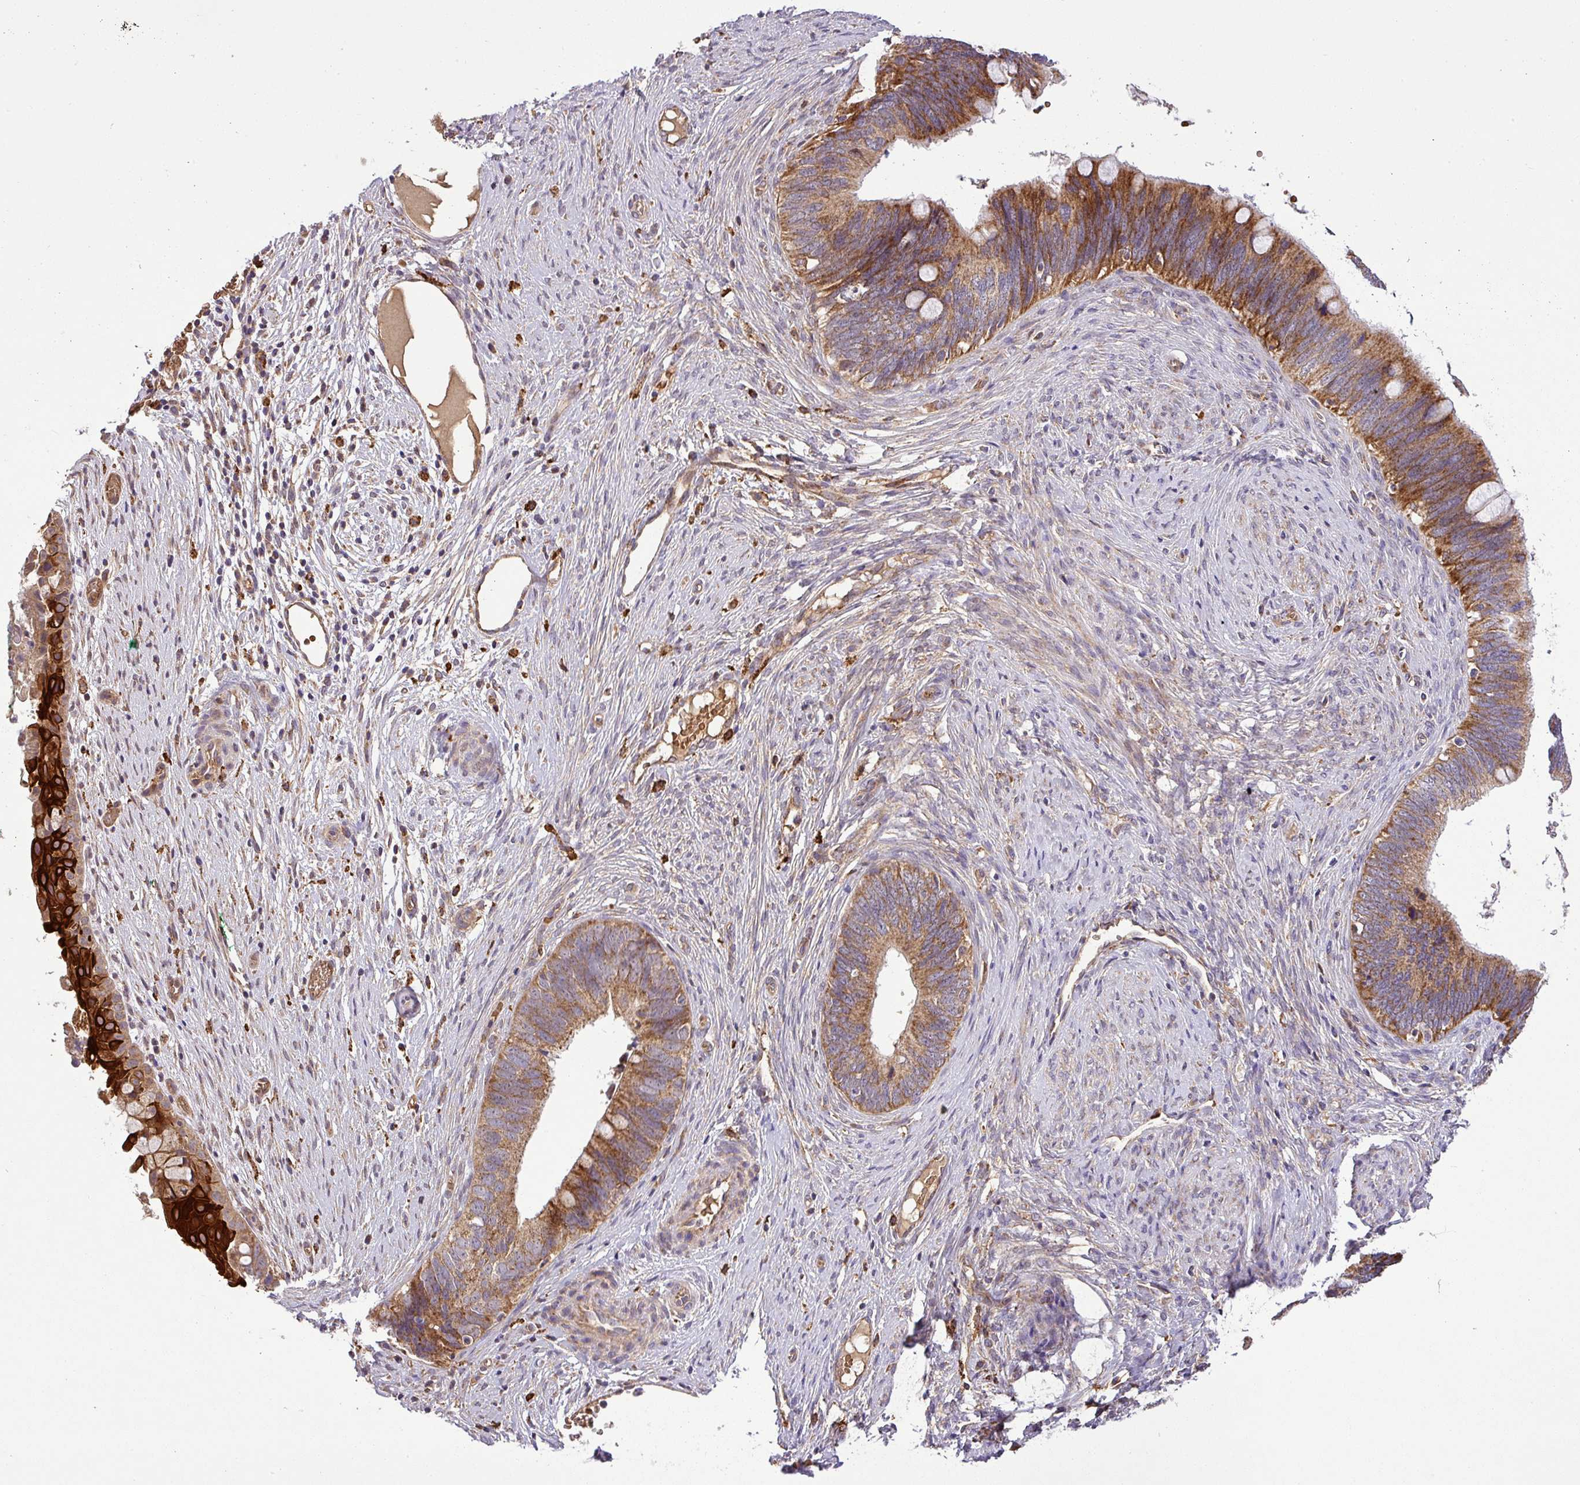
{"staining": {"intensity": "moderate", "quantity": ">75%", "location": "cytoplasmic/membranous"}, "tissue": "cervical cancer", "cell_type": "Tumor cells", "image_type": "cancer", "snomed": [{"axis": "morphology", "description": "Adenocarcinoma, NOS"}, {"axis": "topography", "description": "Cervix"}], "caption": "Immunohistochemical staining of cervical cancer (adenocarcinoma) shows moderate cytoplasmic/membranous protein positivity in approximately >75% of tumor cells. (Stains: DAB (3,3'-diaminobenzidine) in brown, nuclei in blue, Microscopy: brightfield microscopy at high magnification).", "gene": "ZNF513", "patient": {"sex": "female", "age": 42}}